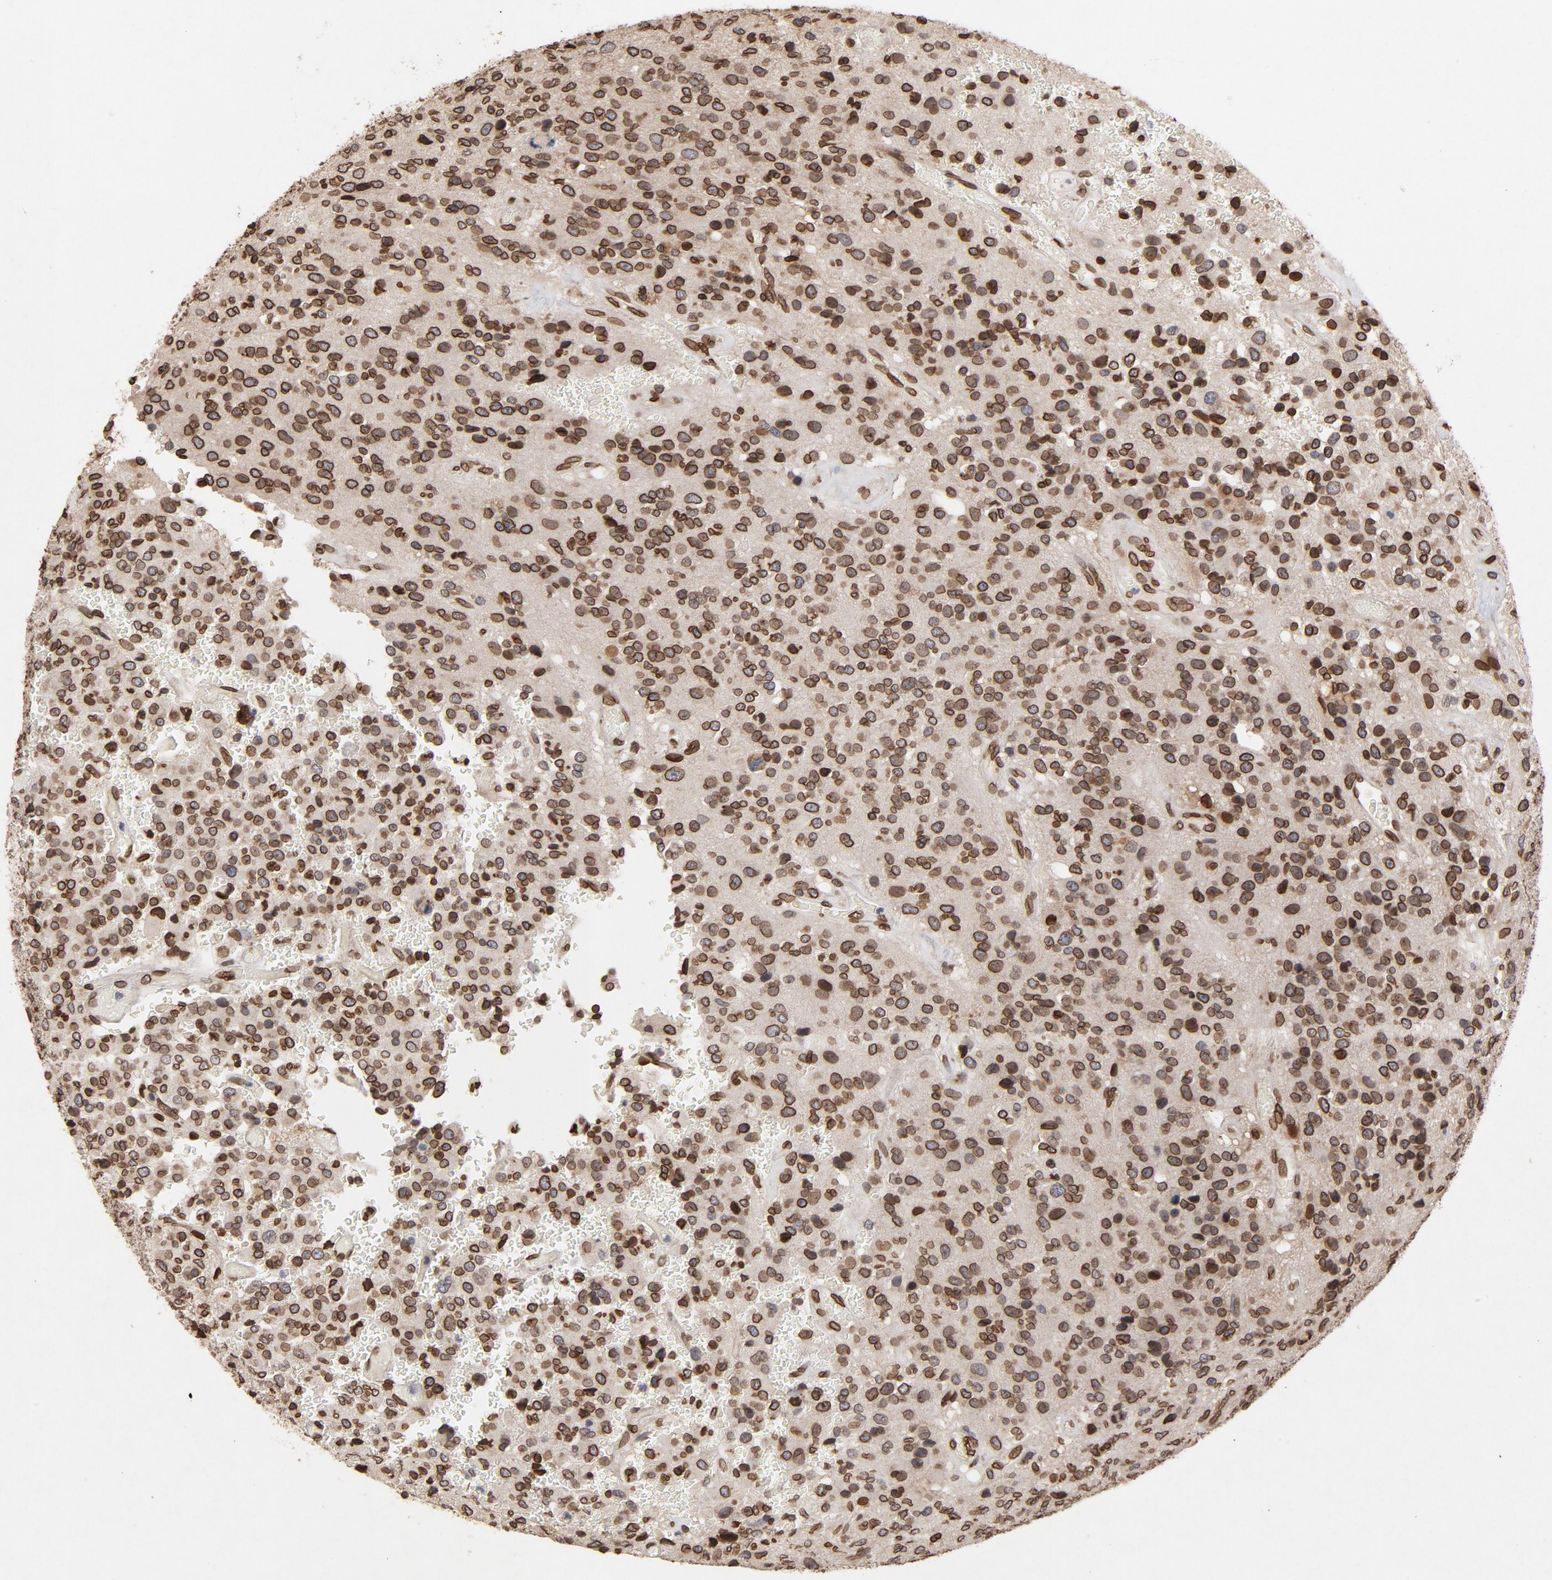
{"staining": {"intensity": "strong", "quantity": ">75%", "location": "cytoplasmic/membranous,nuclear"}, "tissue": "glioma", "cell_type": "Tumor cells", "image_type": "cancer", "snomed": [{"axis": "morphology", "description": "Glioma, malignant, High grade"}, {"axis": "topography", "description": "pancreas cauda"}], "caption": "A brown stain labels strong cytoplasmic/membranous and nuclear positivity of a protein in malignant glioma (high-grade) tumor cells.", "gene": "LMNA", "patient": {"sex": "male", "age": 60}}